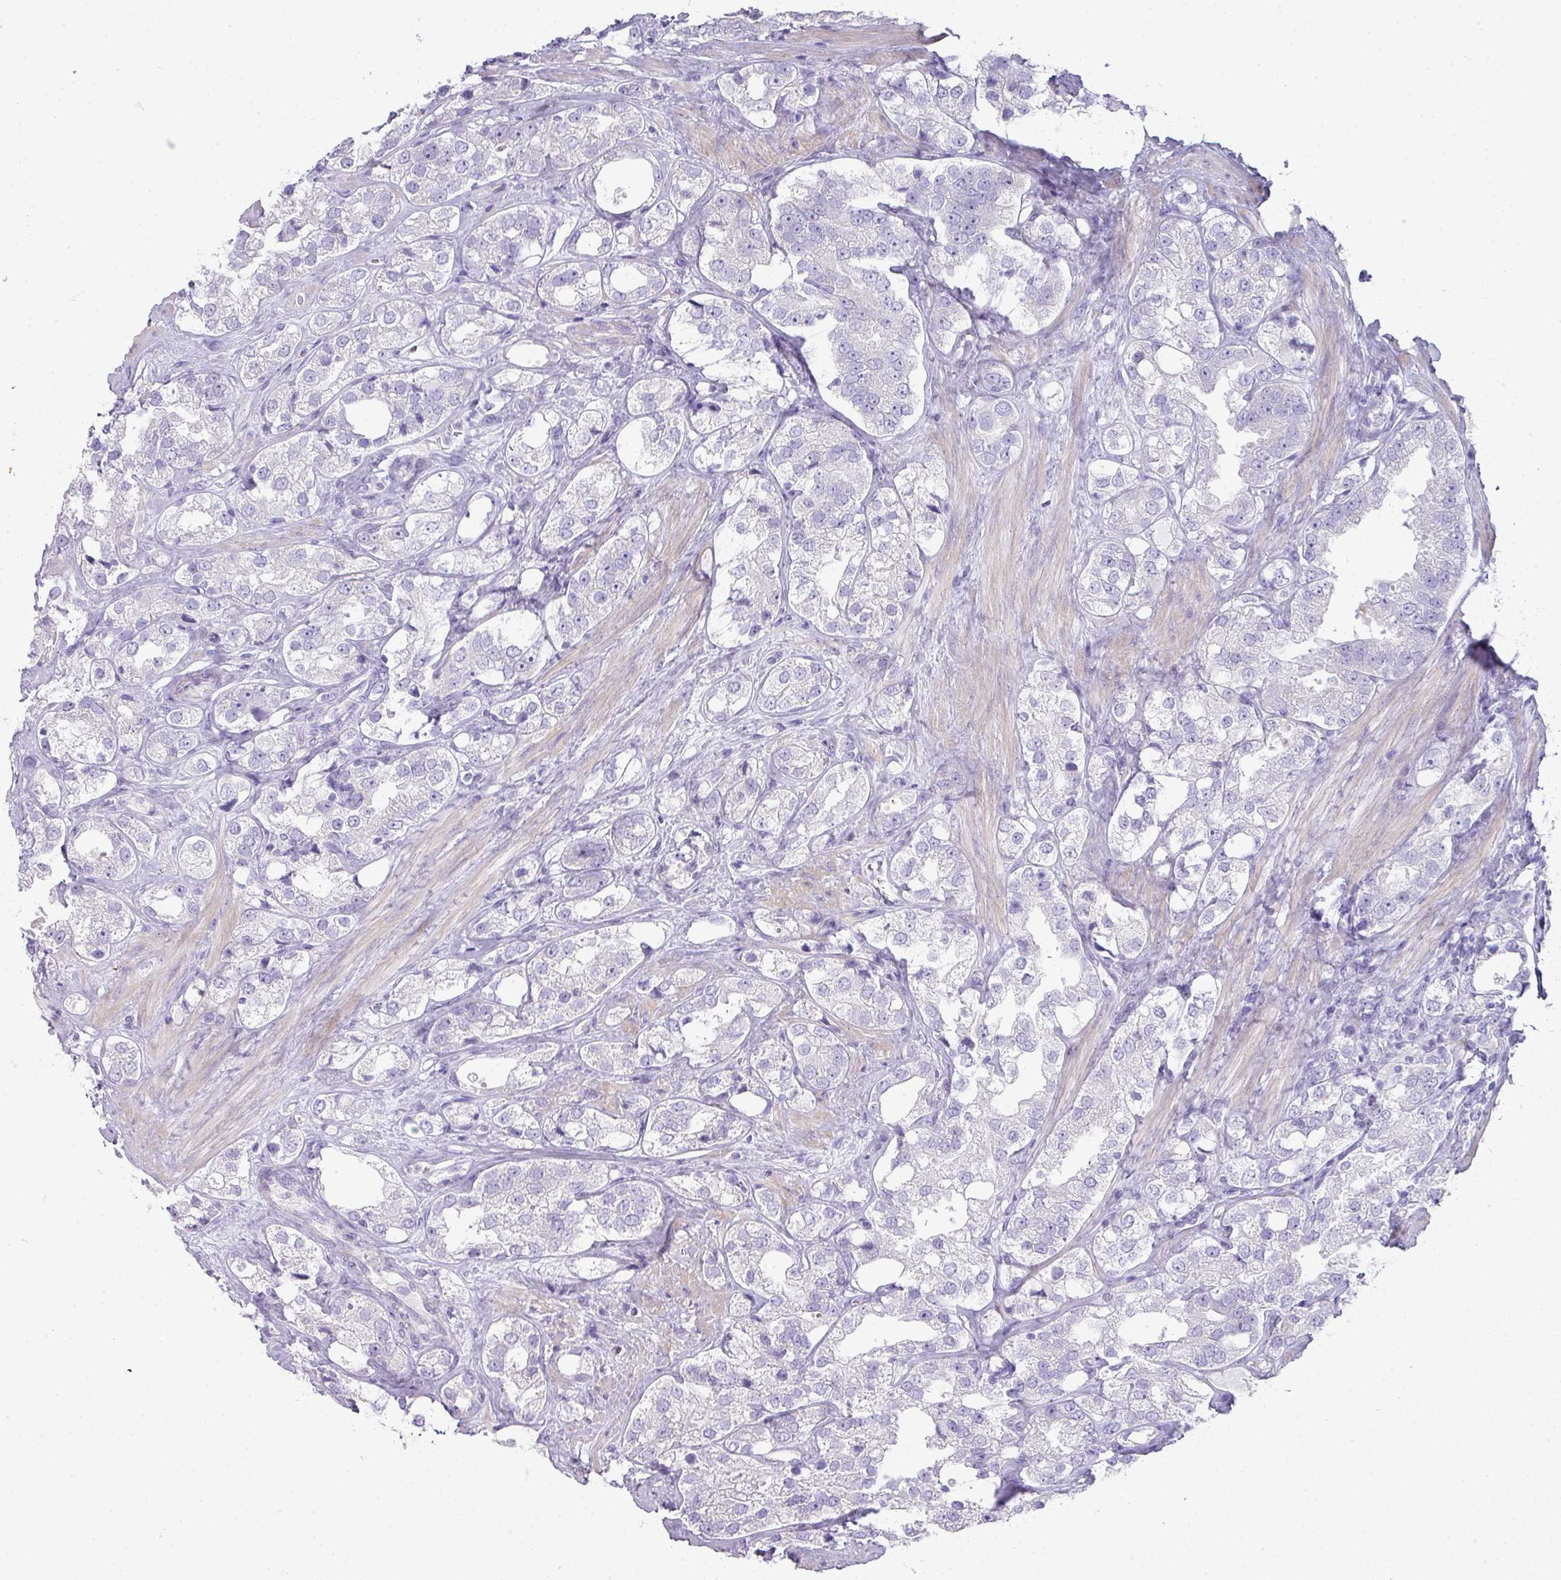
{"staining": {"intensity": "negative", "quantity": "none", "location": "none"}, "tissue": "prostate cancer", "cell_type": "Tumor cells", "image_type": "cancer", "snomed": [{"axis": "morphology", "description": "Adenocarcinoma, NOS"}, {"axis": "topography", "description": "Prostate"}], "caption": "IHC of adenocarcinoma (prostate) exhibits no expression in tumor cells. (DAB (3,3'-diaminobenzidine) immunohistochemistry (IHC) visualized using brightfield microscopy, high magnification).", "gene": "GLI4", "patient": {"sex": "male", "age": 79}}